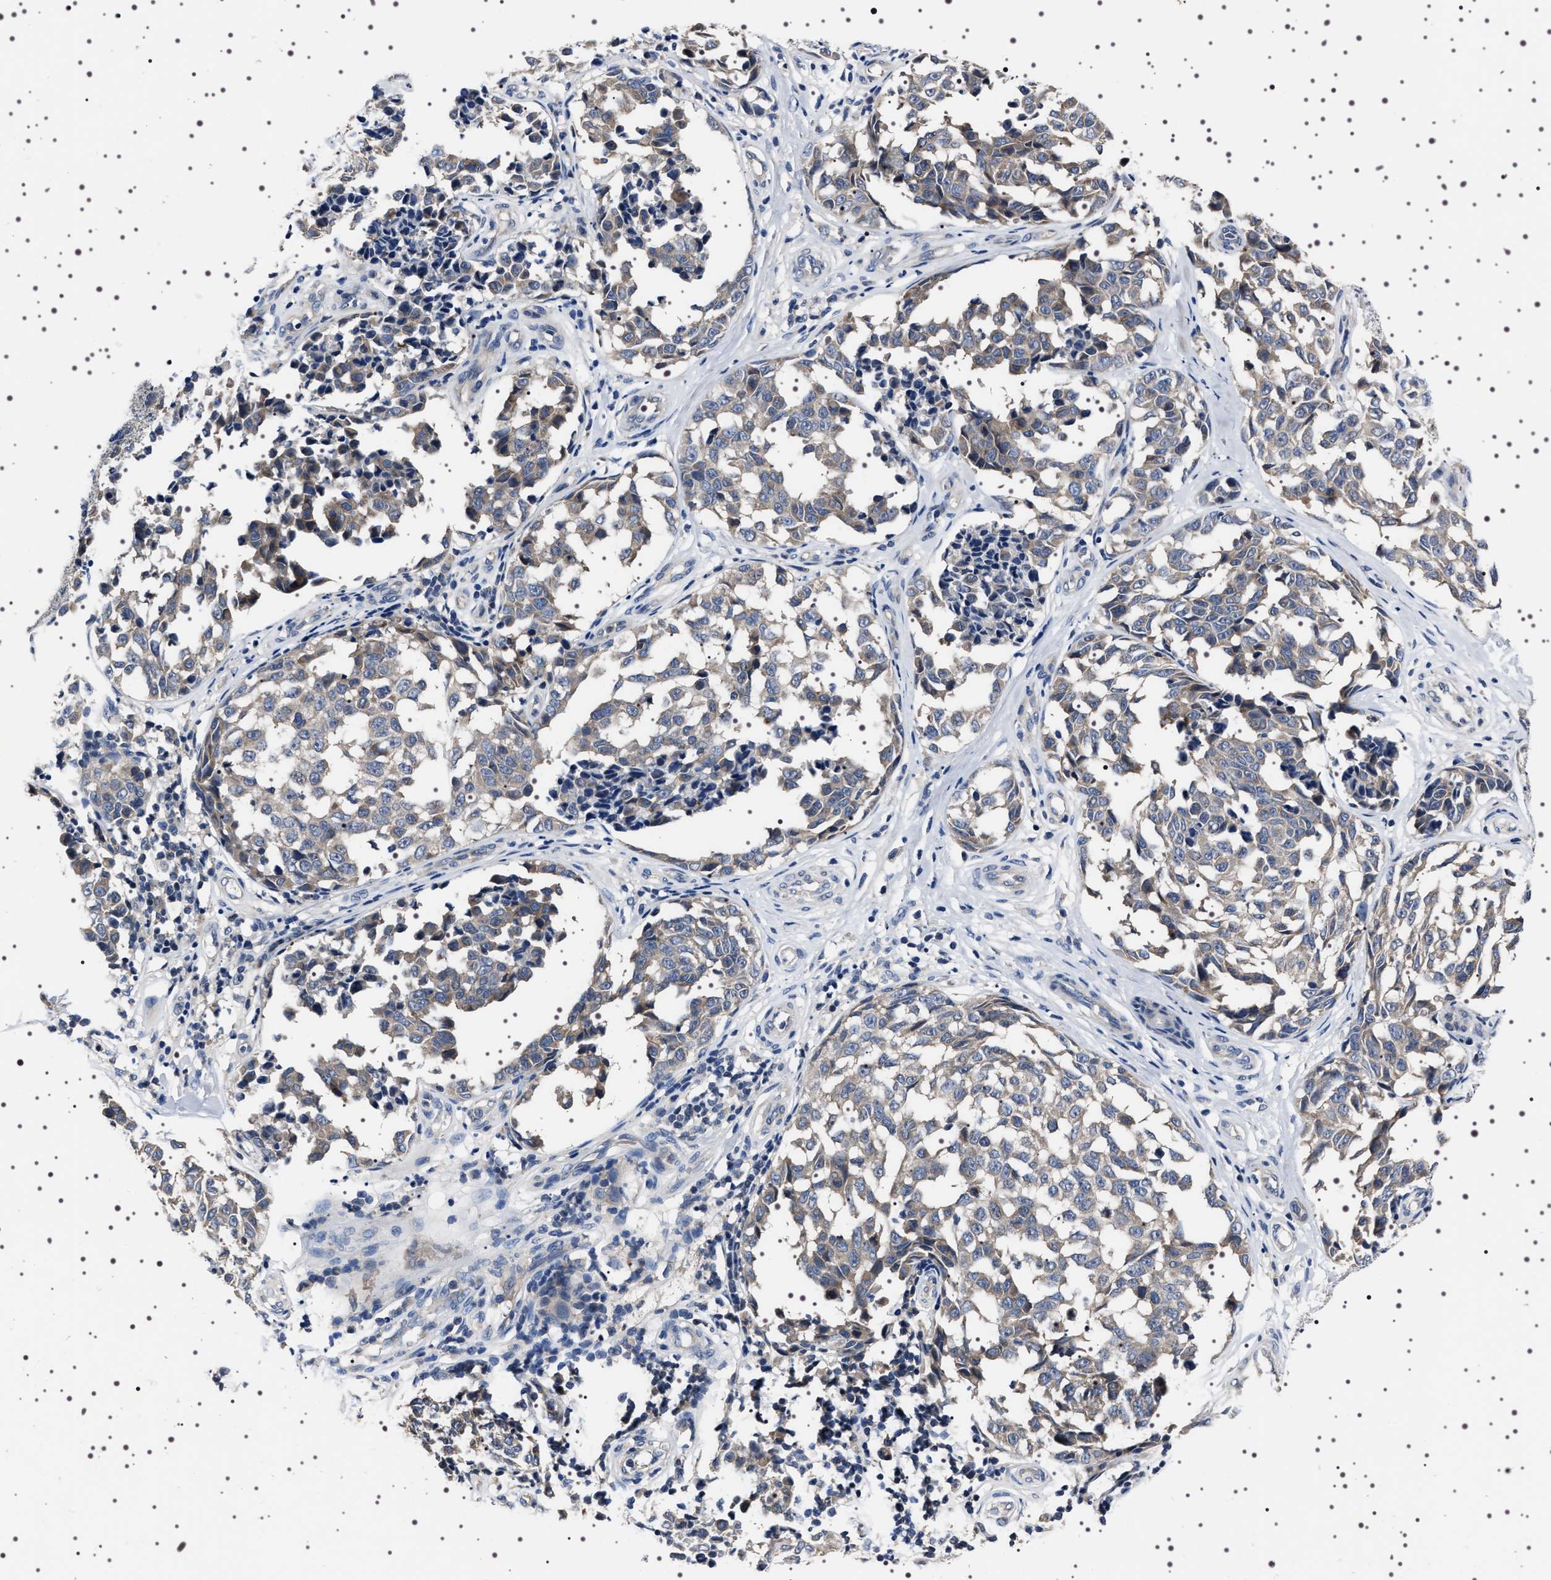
{"staining": {"intensity": "weak", "quantity": "25%-75%", "location": "cytoplasmic/membranous"}, "tissue": "melanoma", "cell_type": "Tumor cells", "image_type": "cancer", "snomed": [{"axis": "morphology", "description": "Malignant melanoma, NOS"}, {"axis": "topography", "description": "Skin"}], "caption": "DAB (3,3'-diaminobenzidine) immunohistochemical staining of human malignant melanoma displays weak cytoplasmic/membranous protein positivity in approximately 25%-75% of tumor cells.", "gene": "TARBP1", "patient": {"sex": "female", "age": 64}}